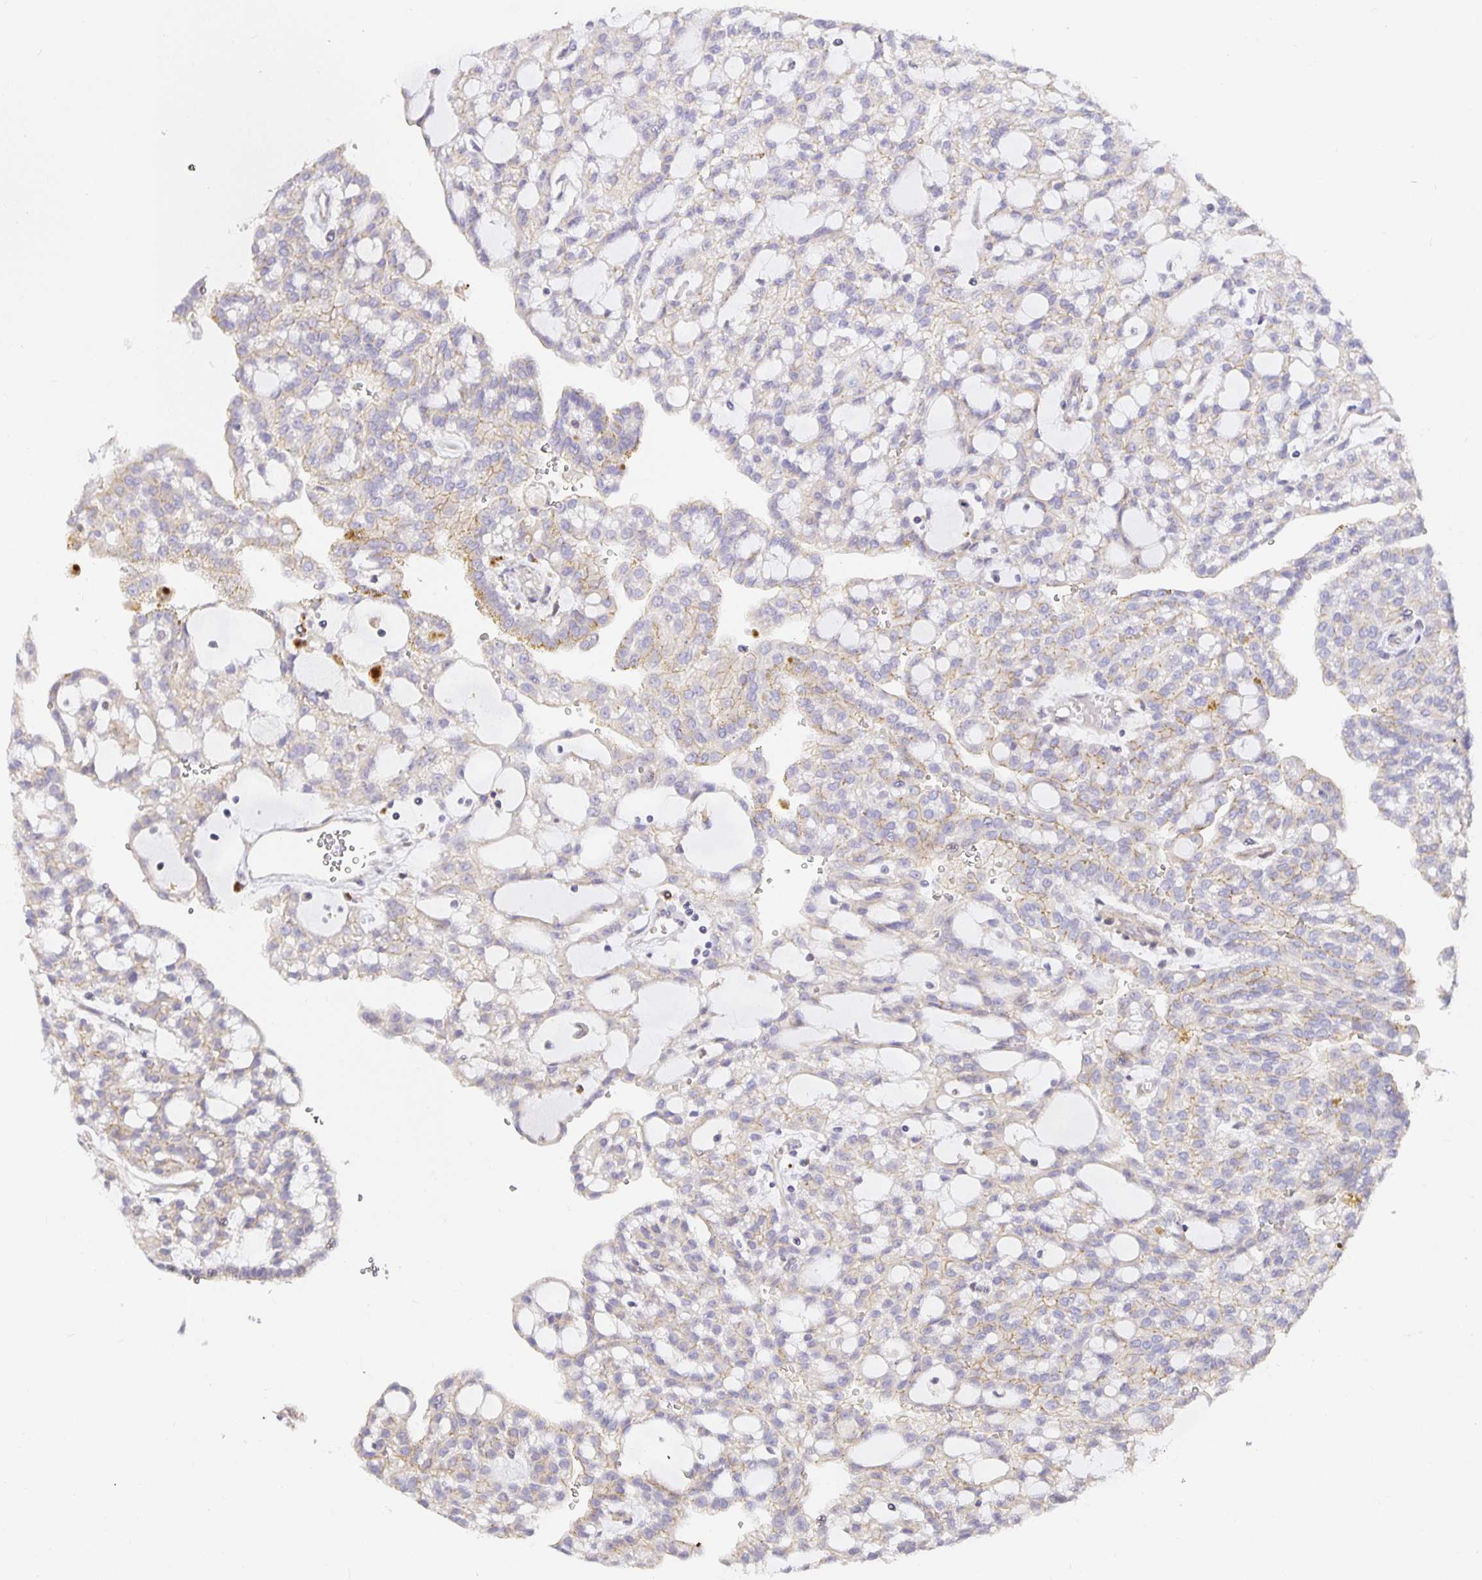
{"staining": {"intensity": "weak", "quantity": "25%-75%", "location": "cytoplasmic/membranous"}, "tissue": "renal cancer", "cell_type": "Tumor cells", "image_type": "cancer", "snomed": [{"axis": "morphology", "description": "Adenocarcinoma, NOS"}, {"axis": "topography", "description": "Kidney"}], "caption": "About 25%-75% of tumor cells in renal adenocarcinoma display weak cytoplasmic/membranous protein positivity as visualized by brown immunohistochemical staining.", "gene": "TJP3", "patient": {"sex": "male", "age": 63}}